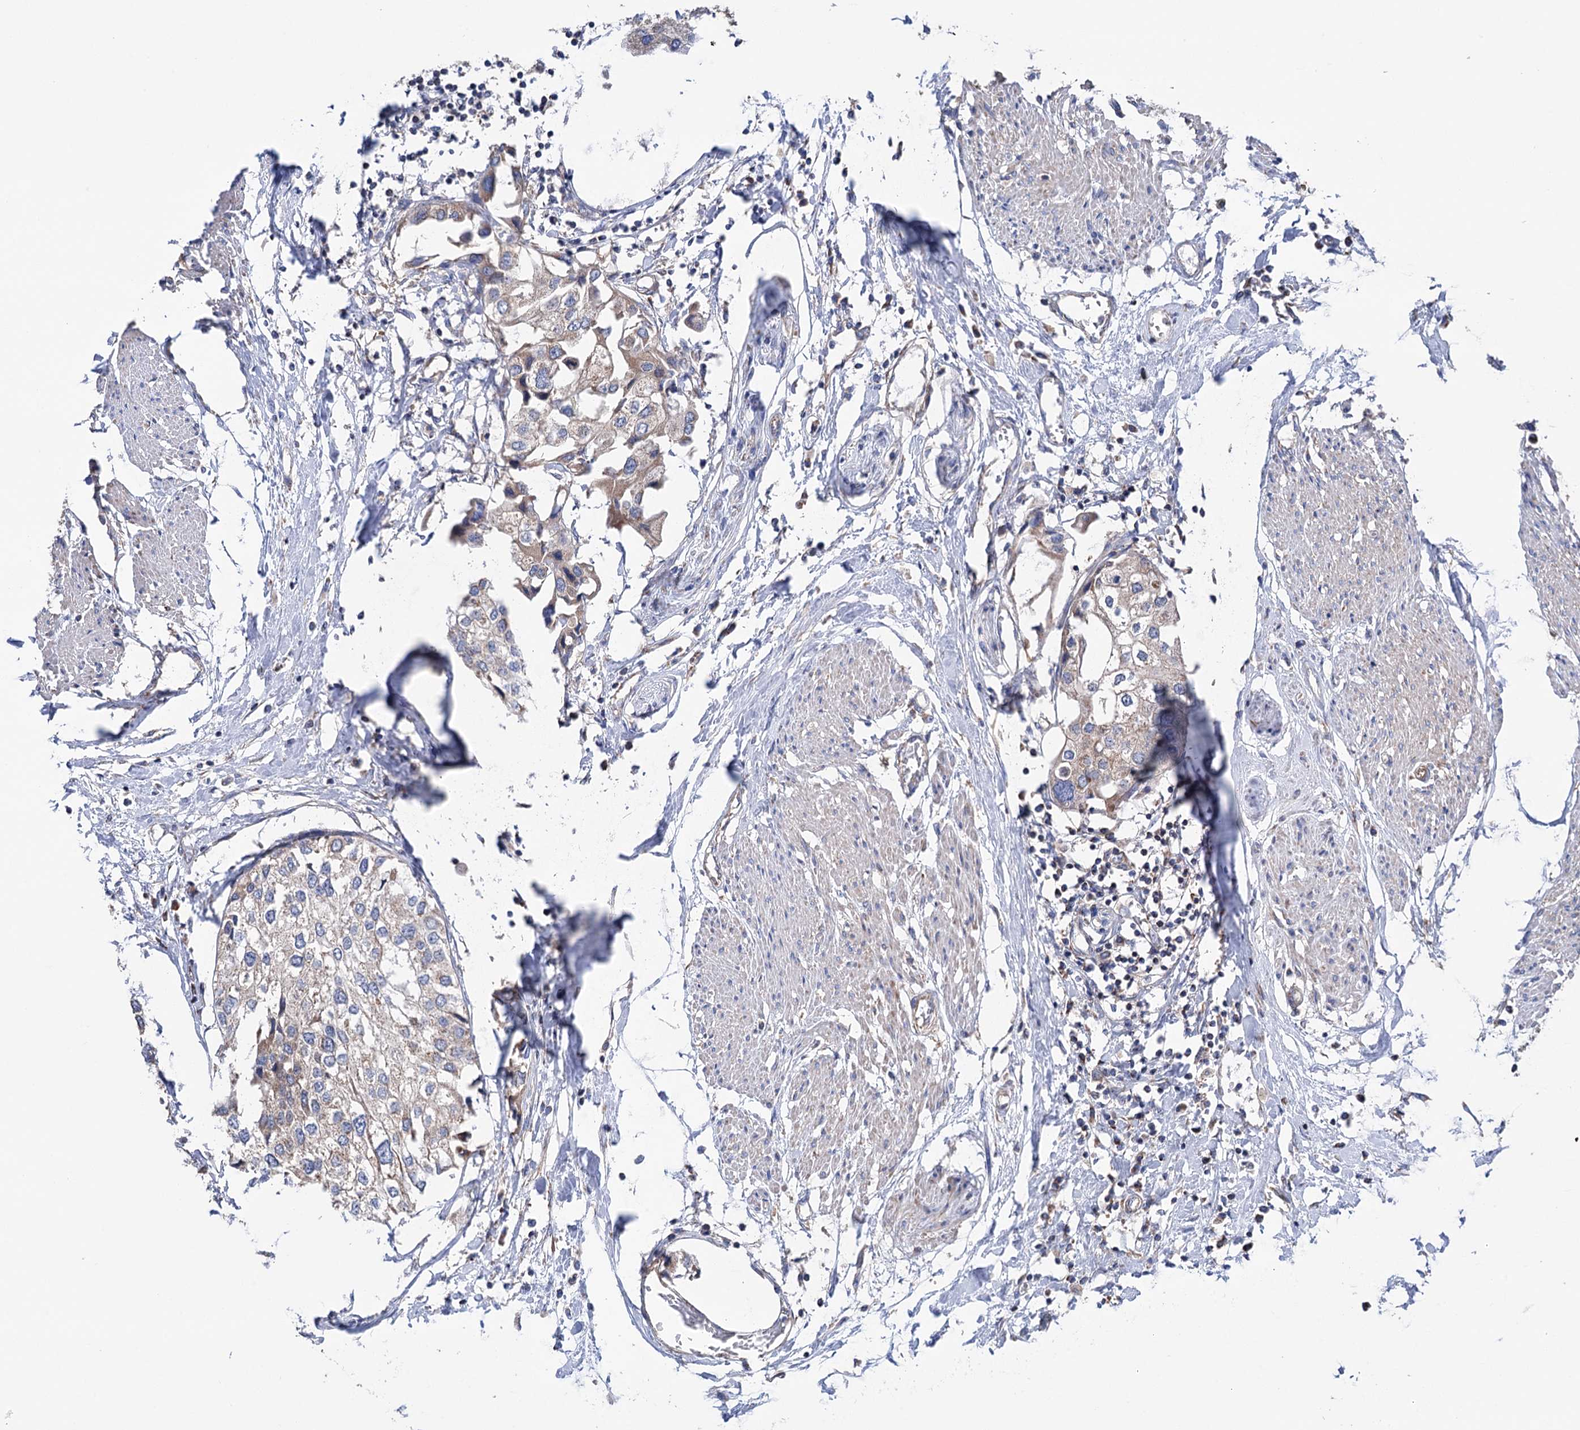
{"staining": {"intensity": "moderate", "quantity": "25%-75%", "location": "cytoplasmic/membranous"}, "tissue": "urothelial cancer", "cell_type": "Tumor cells", "image_type": "cancer", "snomed": [{"axis": "morphology", "description": "Urothelial carcinoma, High grade"}, {"axis": "topography", "description": "Urinary bladder"}], "caption": "Immunohistochemical staining of urothelial cancer reveals medium levels of moderate cytoplasmic/membranous positivity in about 25%-75% of tumor cells.", "gene": "SUCLA2", "patient": {"sex": "male", "age": 64}}